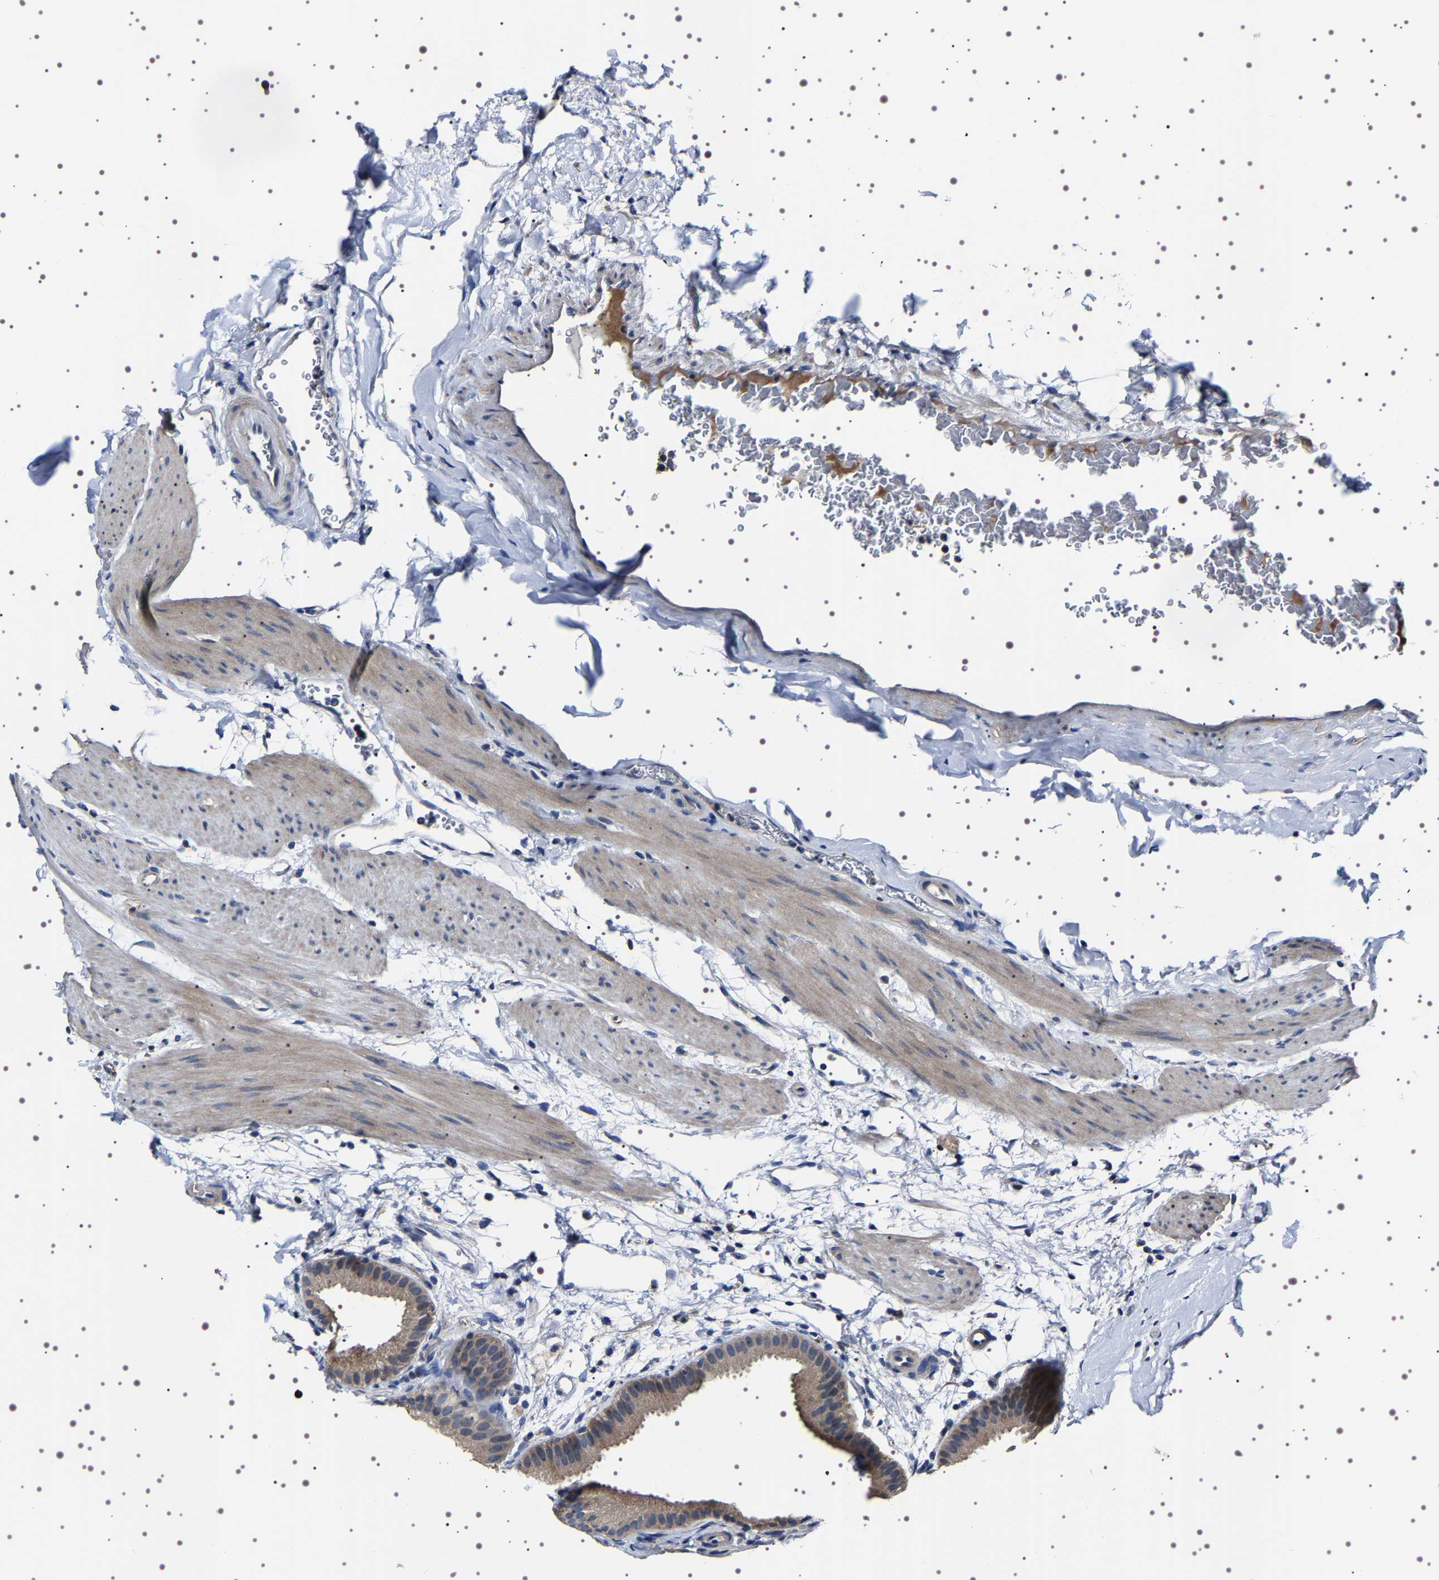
{"staining": {"intensity": "weak", "quantity": "25%-75%", "location": "cytoplasmic/membranous"}, "tissue": "gallbladder", "cell_type": "Glandular cells", "image_type": "normal", "snomed": [{"axis": "morphology", "description": "Normal tissue, NOS"}, {"axis": "topography", "description": "Gallbladder"}], "caption": "Protein staining displays weak cytoplasmic/membranous expression in about 25%-75% of glandular cells in normal gallbladder. (Brightfield microscopy of DAB IHC at high magnification).", "gene": "TARBP1", "patient": {"sex": "female", "age": 64}}